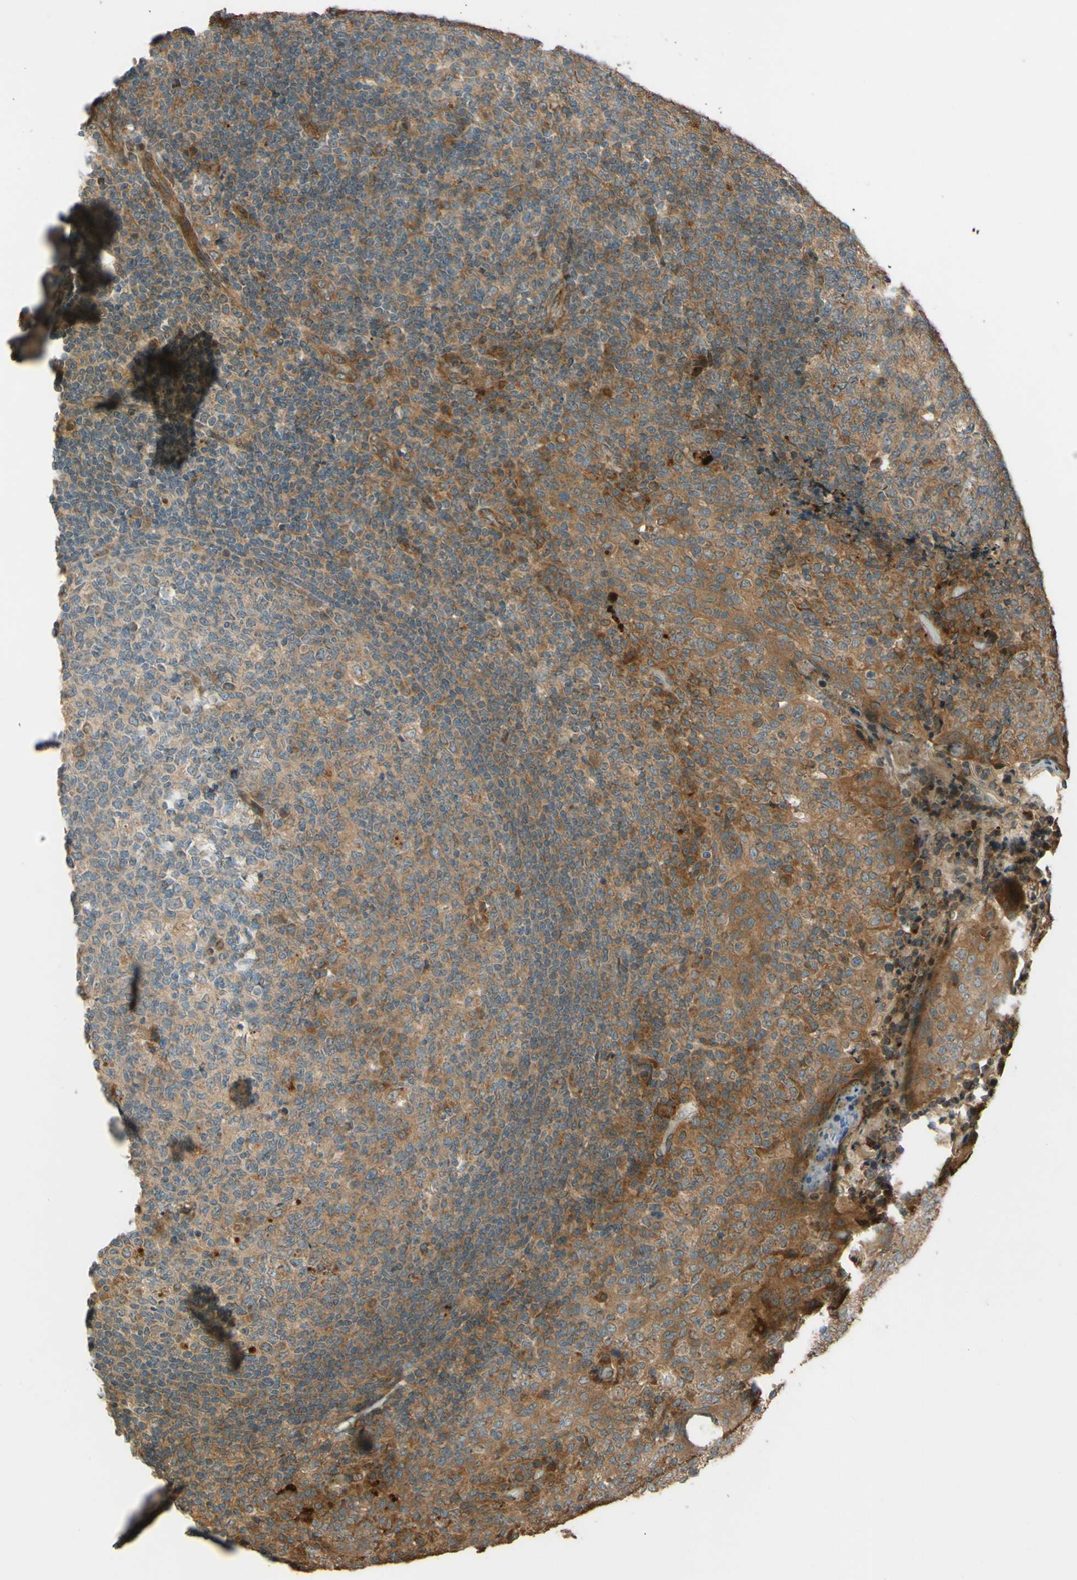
{"staining": {"intensity": "weak", "quantity": ">75%", "location": "cytoplasmic/membranous"}, "tissue": "tonsil", "cell_type": "Germinal center cells", "image_type": "normal", "snomed": [{"axis": "morphology", "description": "Normal tissue, NOS"}, {"axis": "topography", "description": "Tonsil"}], "caption": "Immunohistochemical staining of normal human tonsil reveals weak cytoplasmic/membranous protein staining in approximately >75% of germinal center cells.", "gene": "RNF19A", "patient": {"sex": "female", "age": 19}}